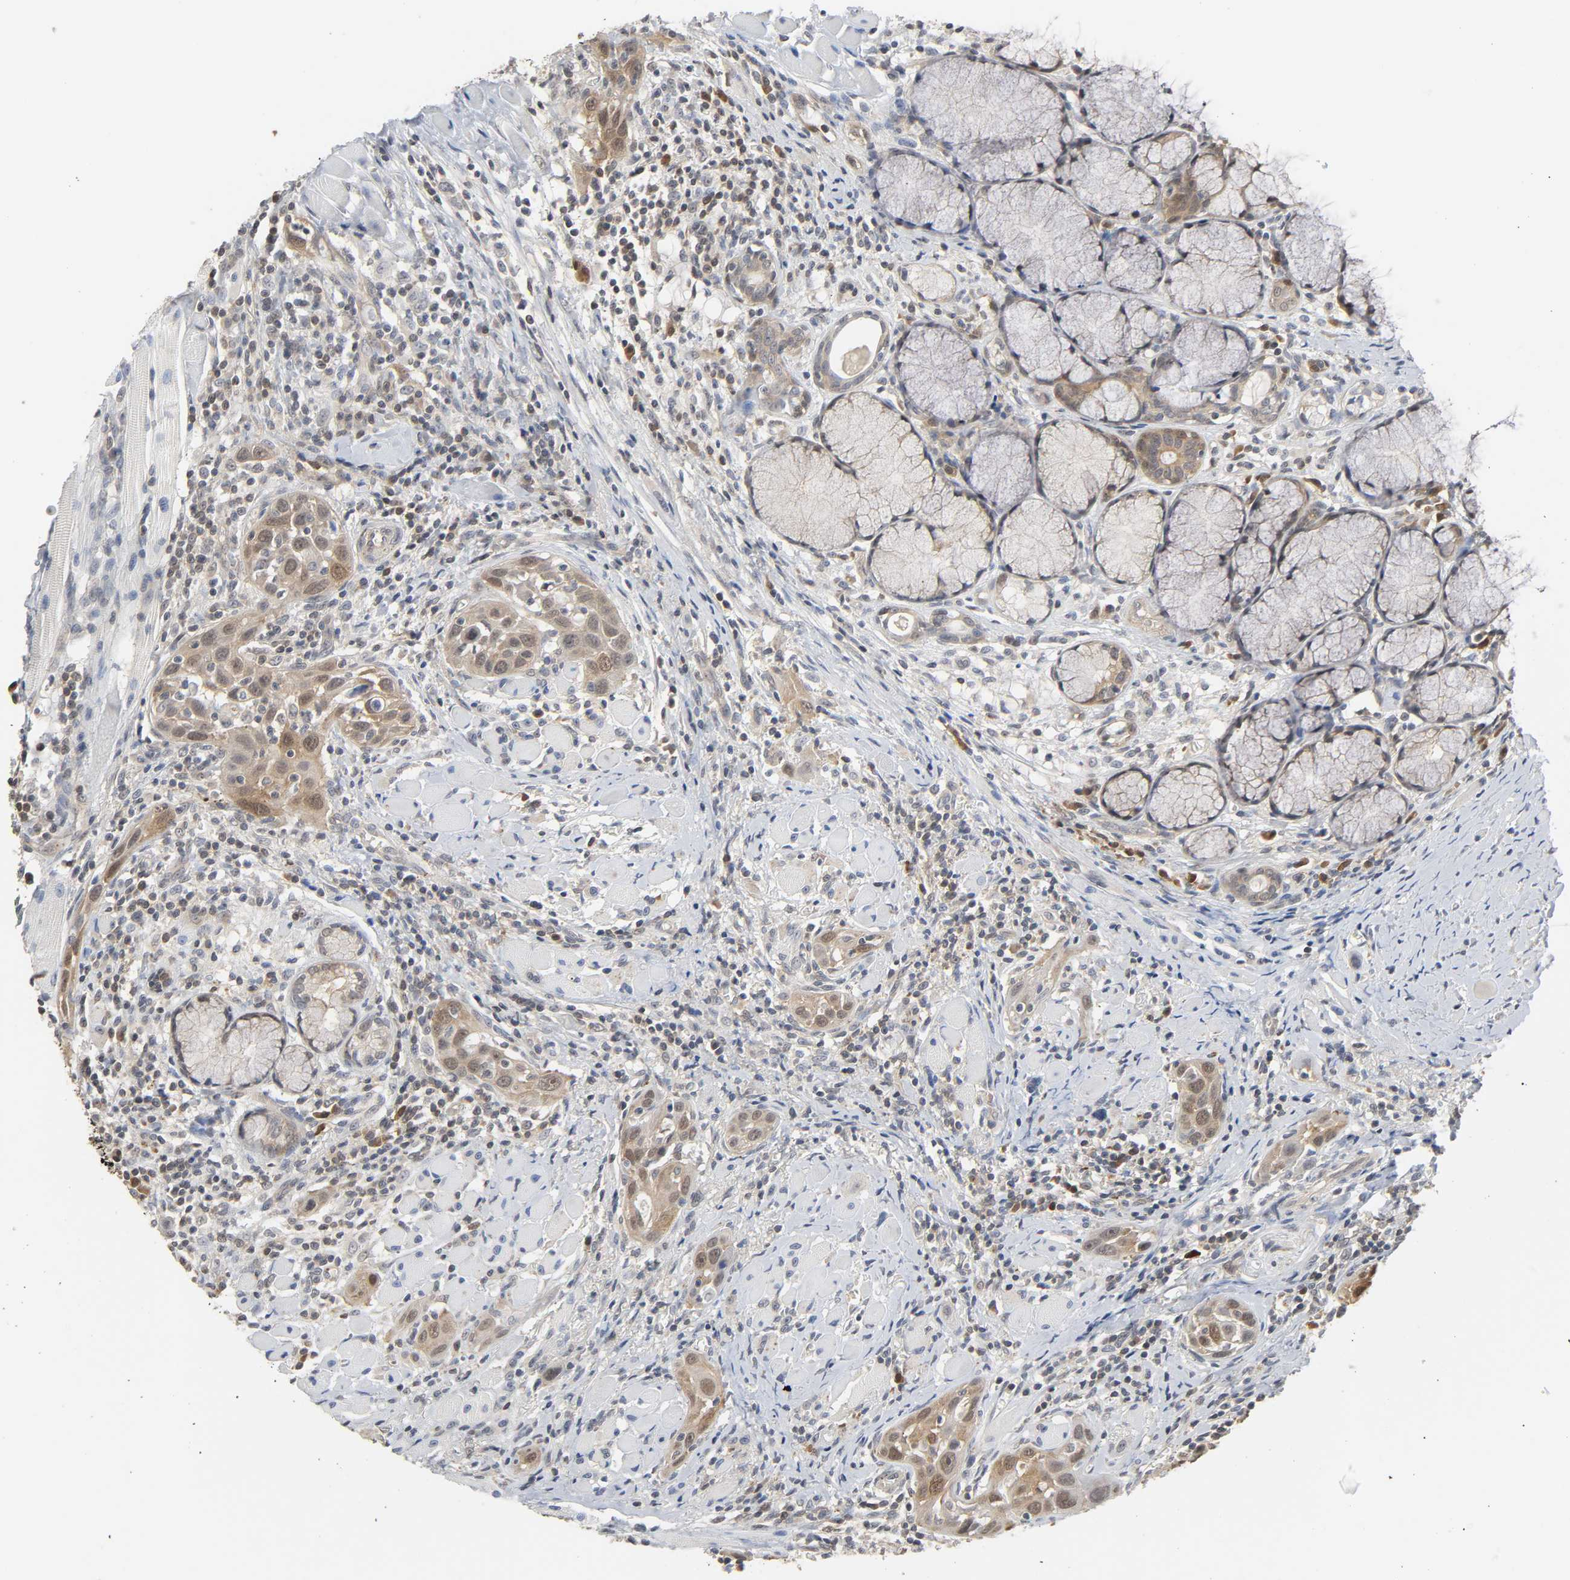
{"staining": {"intensity": "weak", "quantity": ">75%", "location": "cytoplasmic/membranous,nuclear"}, "tissue": "head and neck cancer", "cell_type": "Tumor cells", "image_type": "cancer", "snomed": [{"axis": "morphology", "description": "Squamous cell carcinoma, NOS"}, {"axis": "topography", "description": "Oral tissue"}, {"axis": "topography", "description": "Head-Neck"}], "caption": "A high-resolution photomicrograph shows IHC staining of squamous cell carcinoma (head and neck), which reveals weak cytoplasmic/membranous and nuclear positivity in approximately >75% of tumor cells.", "gene": "MIF", "patient": {"sex": "female", "age": 50}}